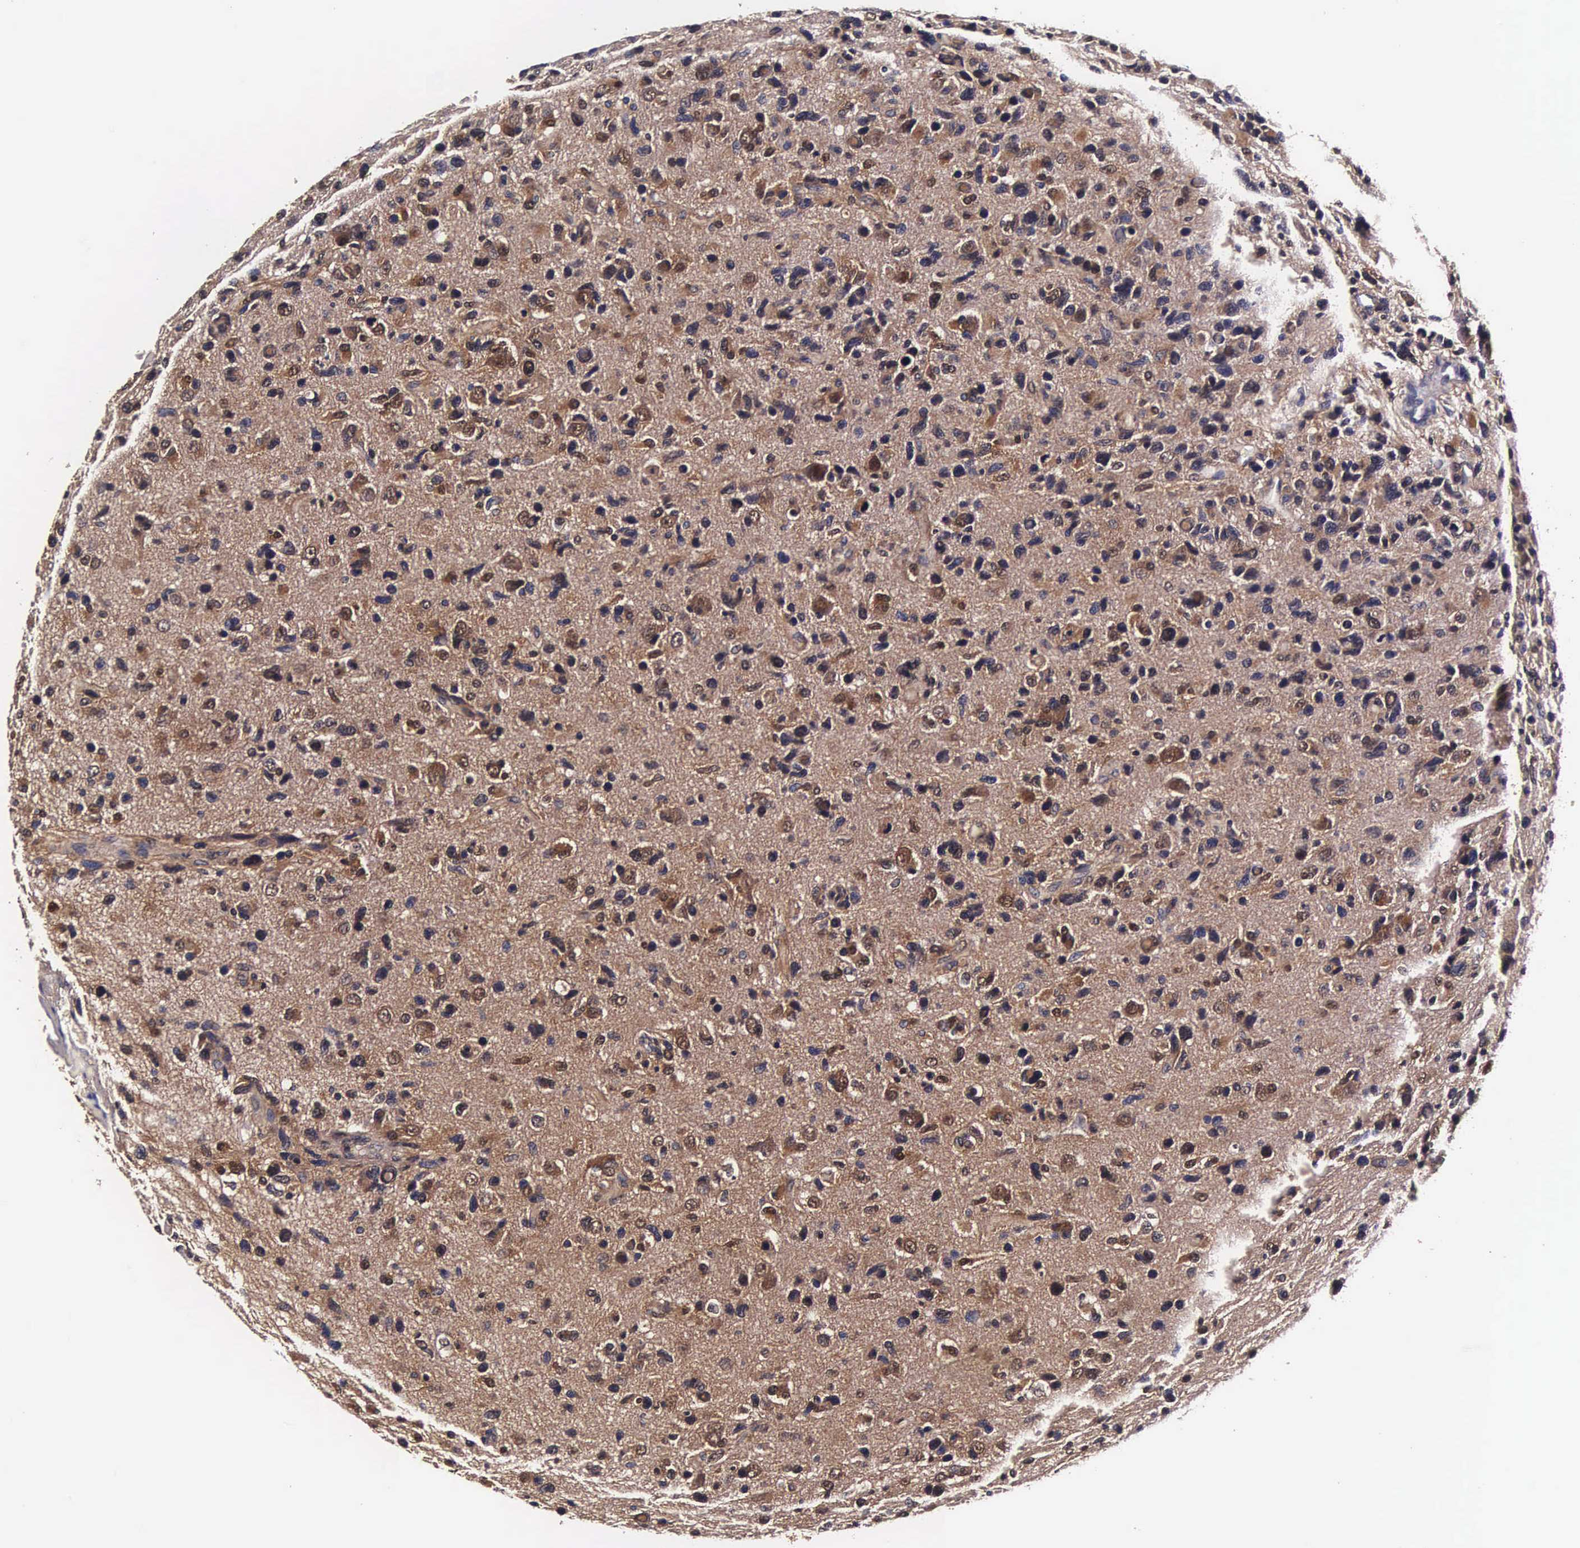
{"staining": {"intensity": "strong", "quantity": ">75%", "location": "cytoplasmic/membranous,nuclear"}, "tissue": "glioma", "cell_type": "Tumor cells", "image_type": "cancer", "snomed": [{"axis": "morphology", "description": "Glioma, malignant, High grade"}, {"axis": "topography", "description": "Brain"}], "caption": "The immunohistochemical stain labels strong cytoplasmic/membranous and nuclear staining in tumor cells of malignant high-grade glioma tissue.", "gene": "TECPR2", "patient": {"sex": "male", "age": 77}}